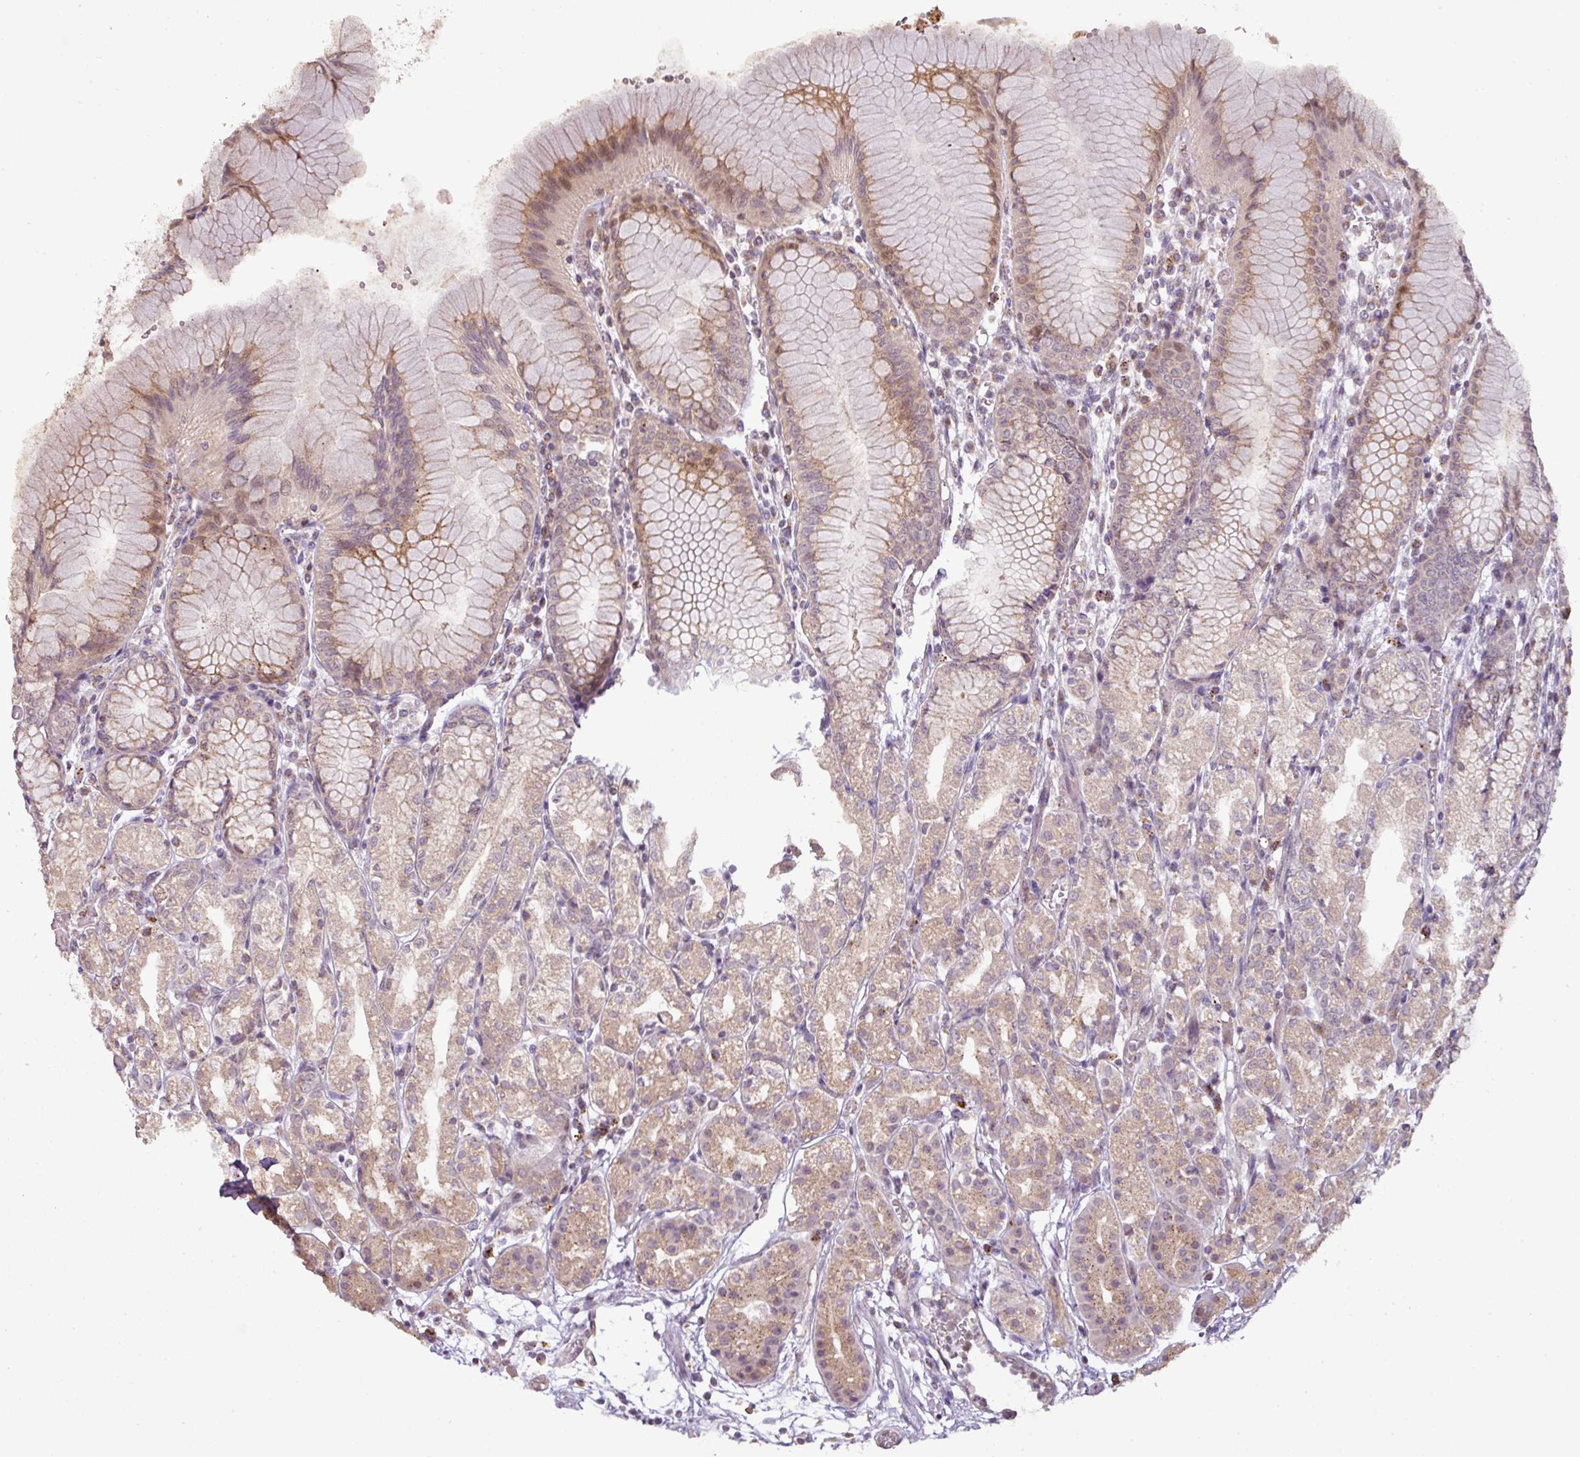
{"staining": {"intensity": "moderate", "quantity": "25%-75%", "location": "cytoplasmic/membranous,nuclear"}, "tissue": "stomach", "cell_type": "Glandular cells", "image_type": "normal", "snomed": [{"axis": "morphology", "description": "Normal tissue, NOS"}, {"axis": "topography", "description": "Stomach"}], "caption": "IHC (DAB) staining of benign stomach demonstrates moderate cytoplasmic/membranous,nuclear protein positivity in about 25%-75% of glandular cells.", "gene": "CXCR5", "patient": {"sex": "female", "age": 57}}